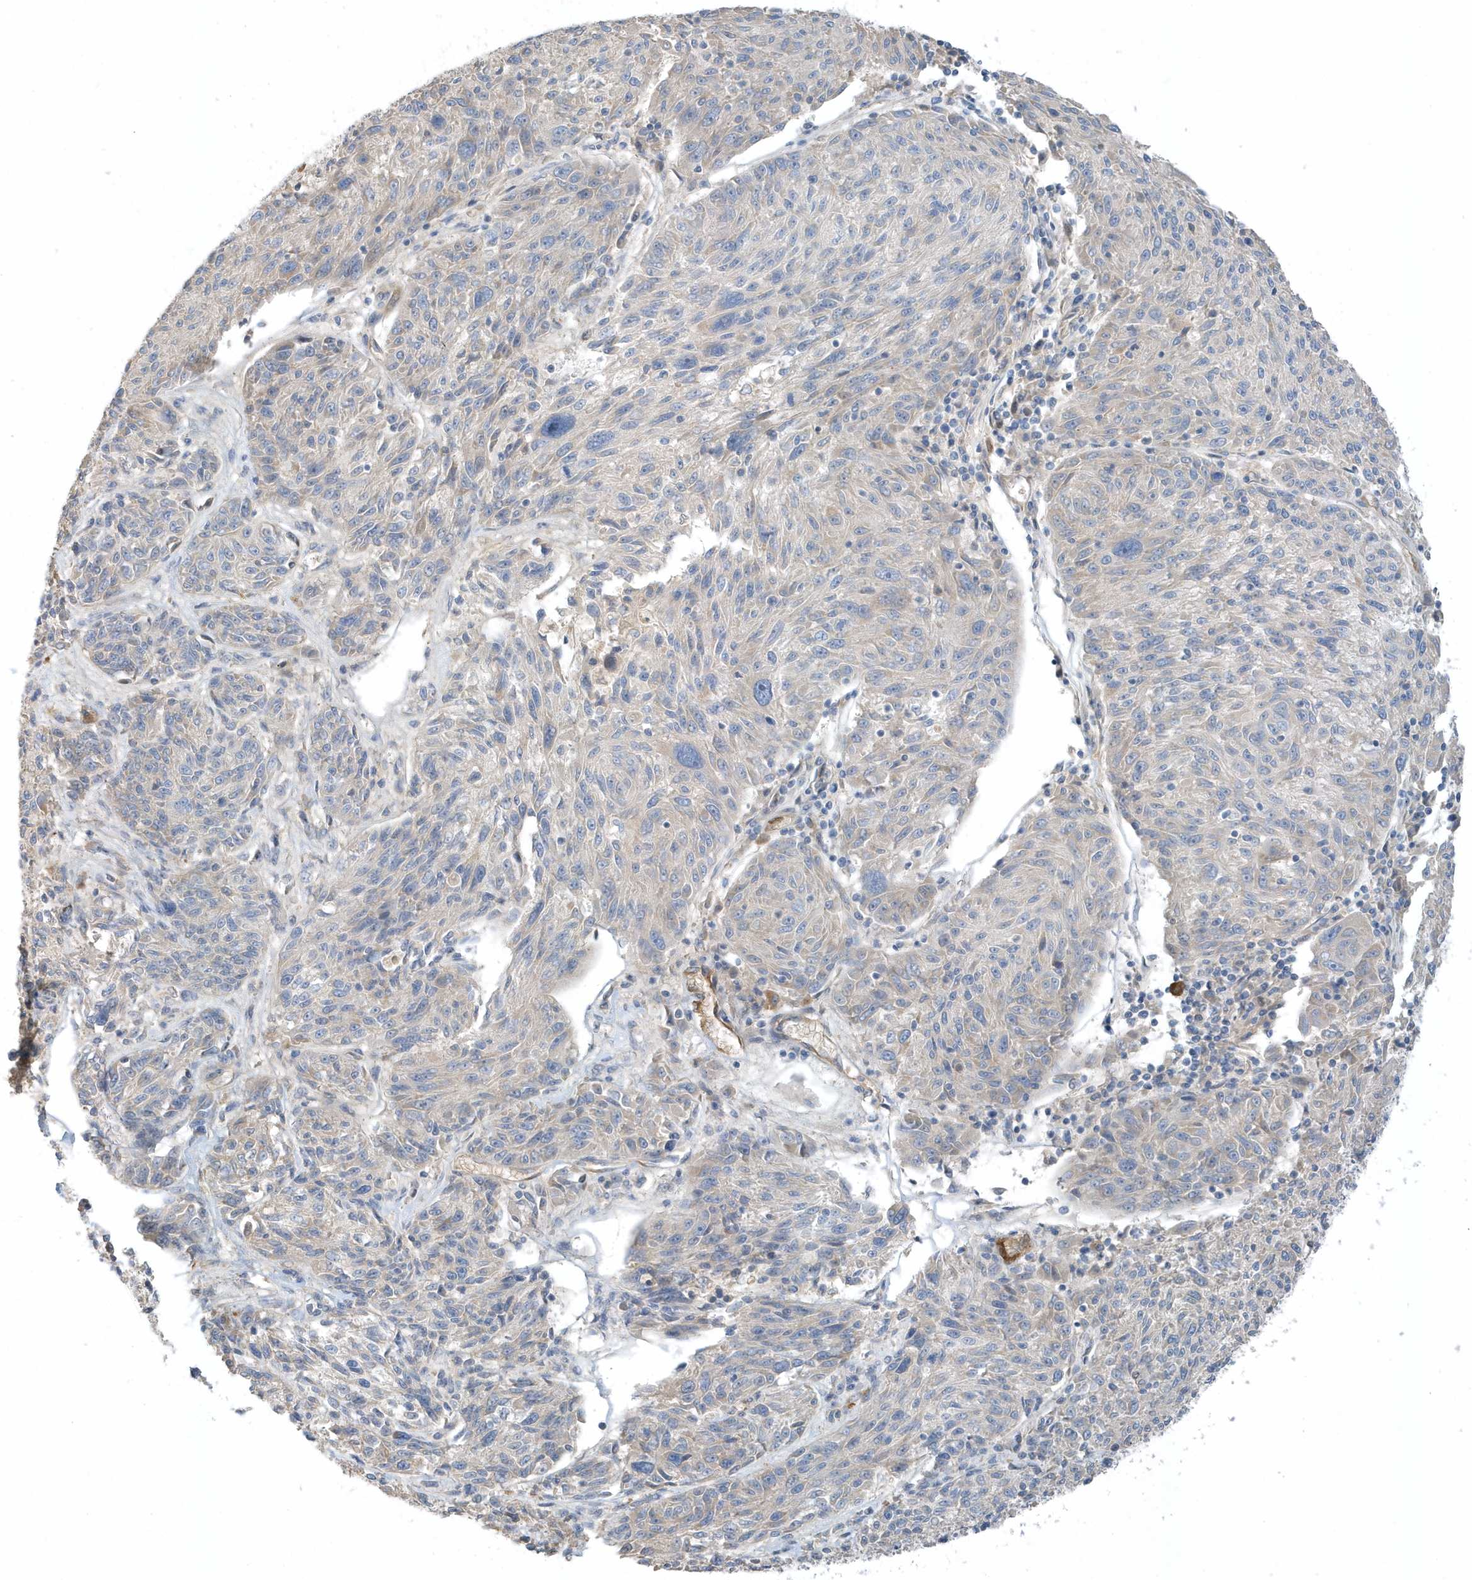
{"staining": {"intensity": "weak", "quantity": "<25%", "location": "cytoplasmic/membranous"}, "tissue": "melanoma", "cell_type": "Tumor cells", "image_type": "cancer", "snomed": [{"axis": "morphology", "description": "Malignant melanoma, NOS"}, {"axis": "topography", "description": "Skin"}], "caption": "Tumor cells show no significant expression in malignant melanoma. (IHC, brightfield microscopy, high magnification).", "gene": "USP53", "patient": {"sex": "male", "age": 53}}